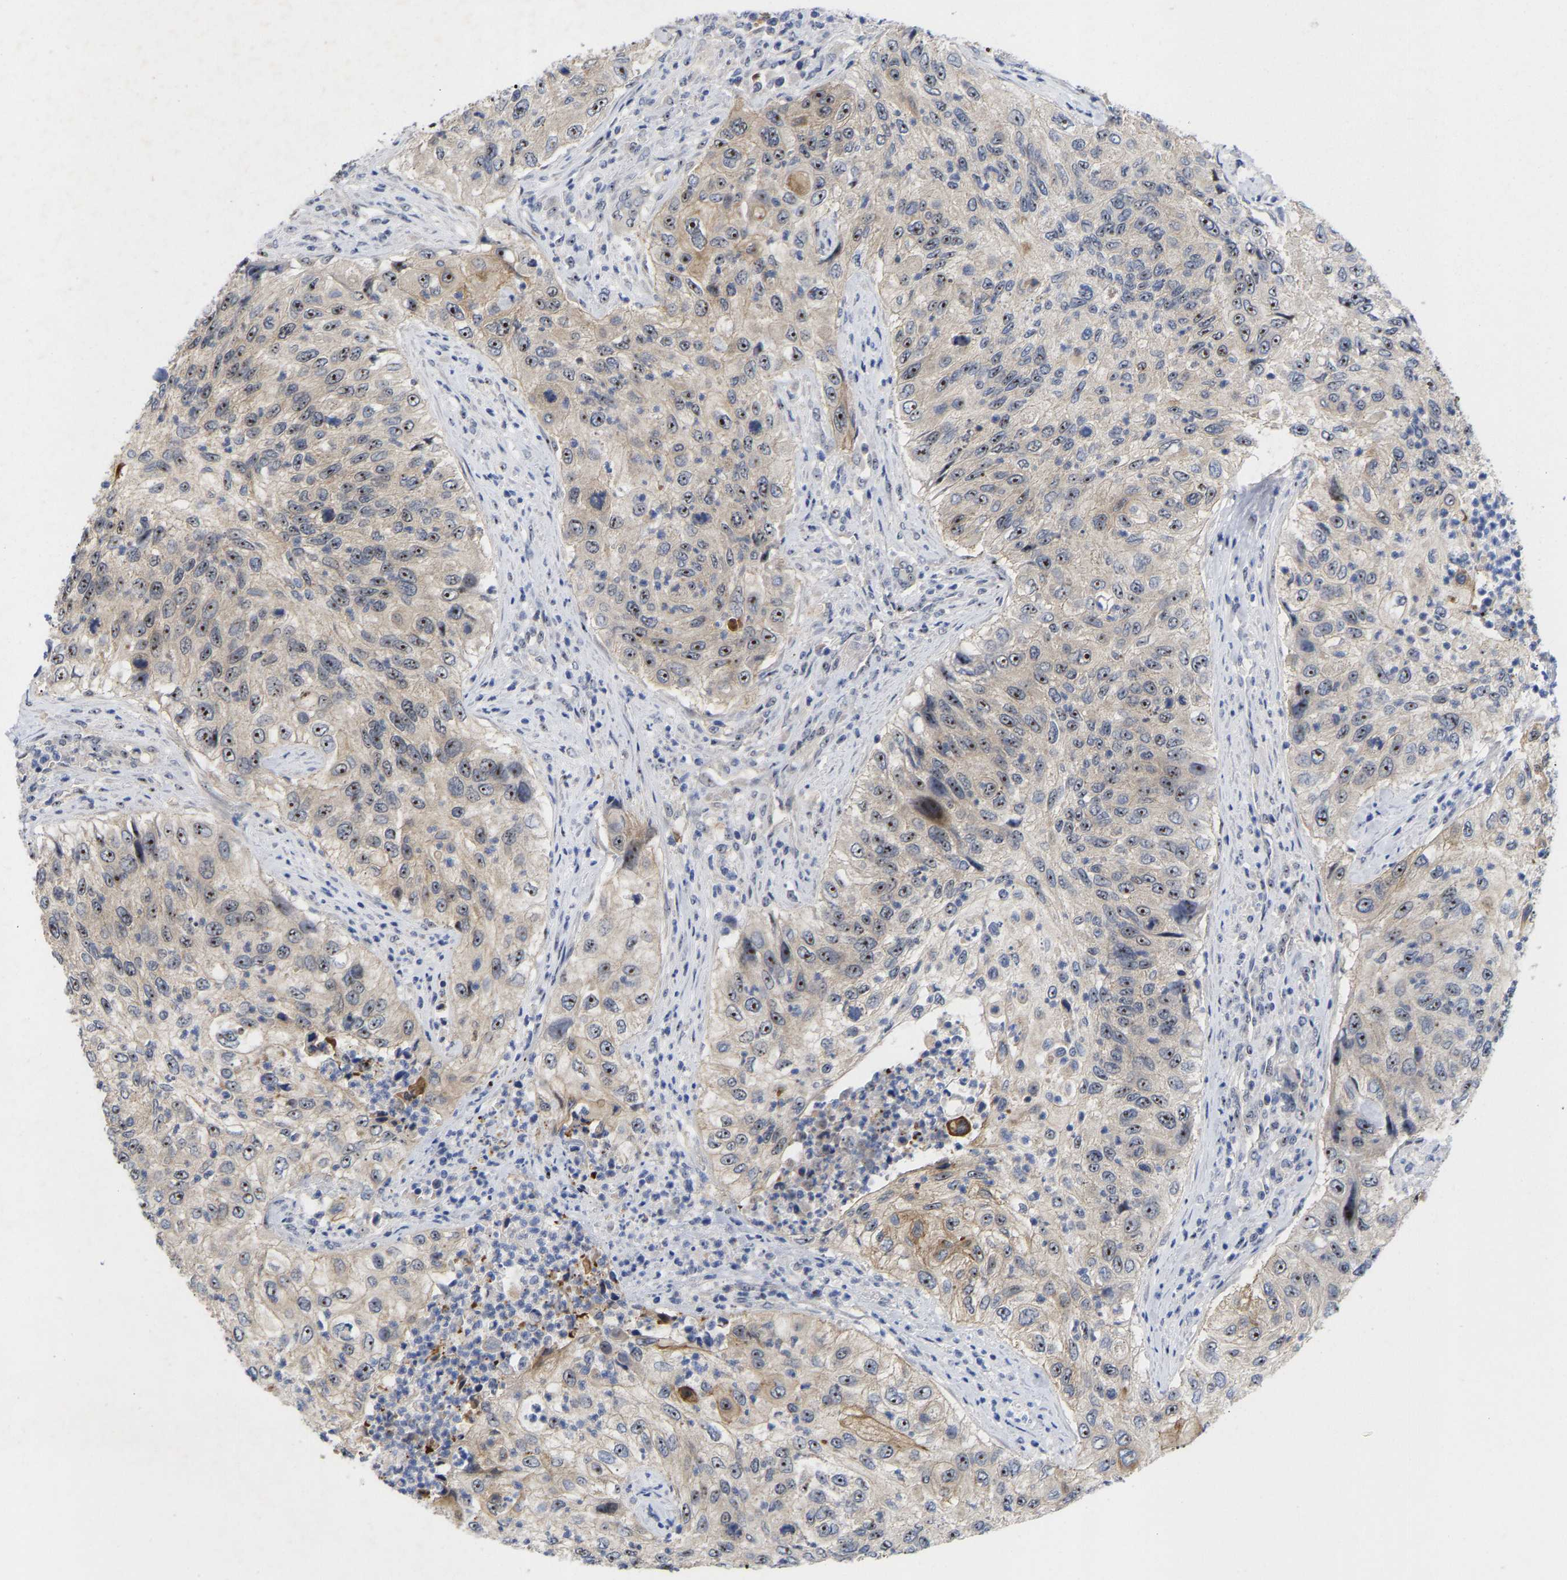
{"staining": {"intensity": "strong", "quantity": "25%-75%", "location": "nuclear"}, "tissue": "urothelial cancer", "cell_type": "Tumor cells", "image_type": "cancer", "snomed": [{"axis": "morphology", "description": "Urothelial carcinoma, High grade"}, {"axis": "topography", "description": "Urinary bladder"}], "caption": "A brown stain shows strong nuclear expression of a protein in urothelial cancer tumor cells.", "gene": "NLE1", "patient": {"sex": "female", "age": 60}}